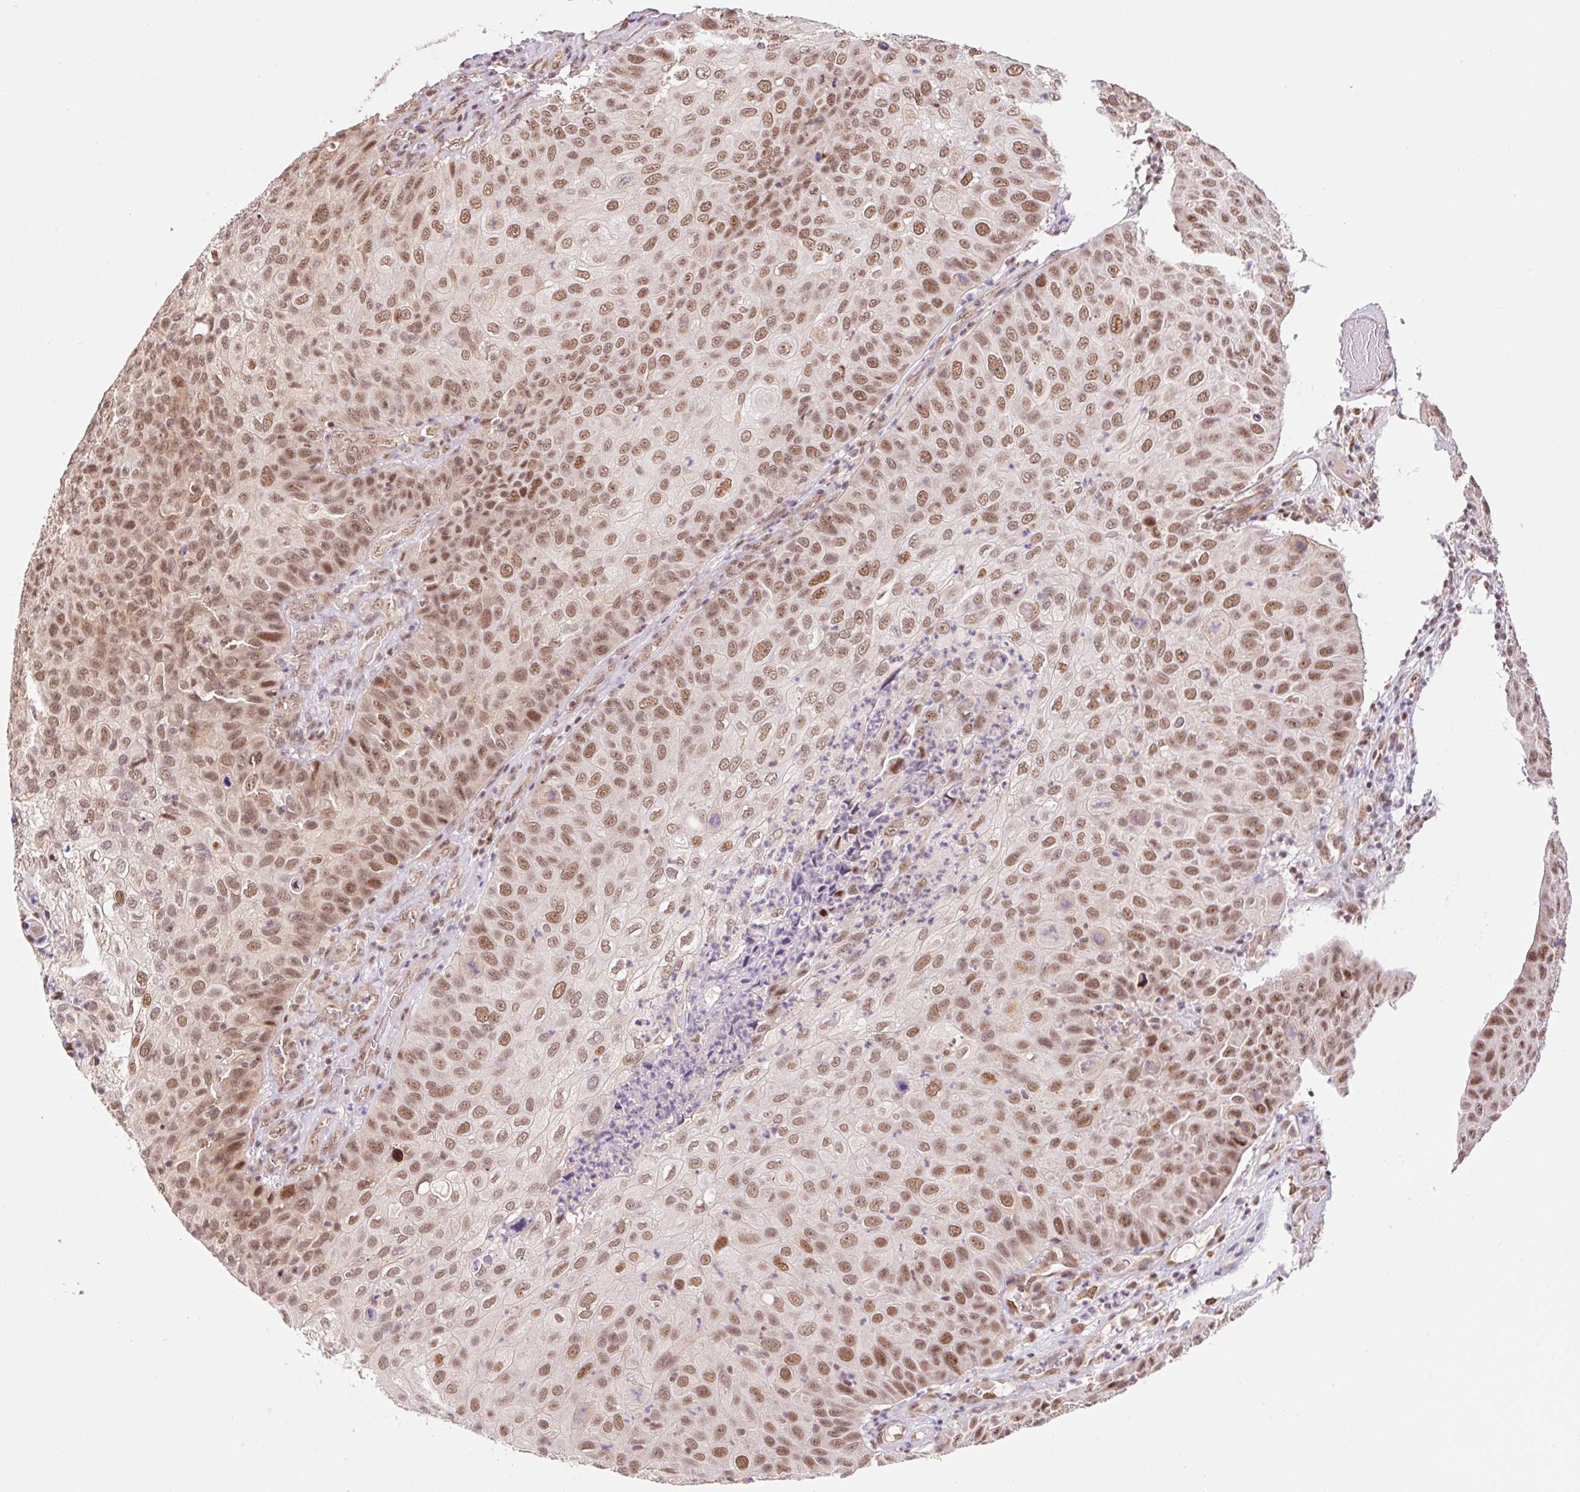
{"staining": {"intensity": "moderate", "quantity": ">75%", "location": "nuclear"}, "tissue": "skin cancer", "cell_type": "Tumor cells", "image_type": "cancer", "snomed": [{"axis": "morphology", "description": "Squamous cell carcinoma, NOS"}, {"axis": "topography", "description": "Skin"}], "caption": "A micrograph of skin cancer (squamous cell carcinoma) stained for a protein displays moderate nuclear brown staining in tumor cells. (DAB IHC with brightfield microscopy, high magnification).", "gene": "INTS8", "patient": {"sex": "male", "age": 87}}